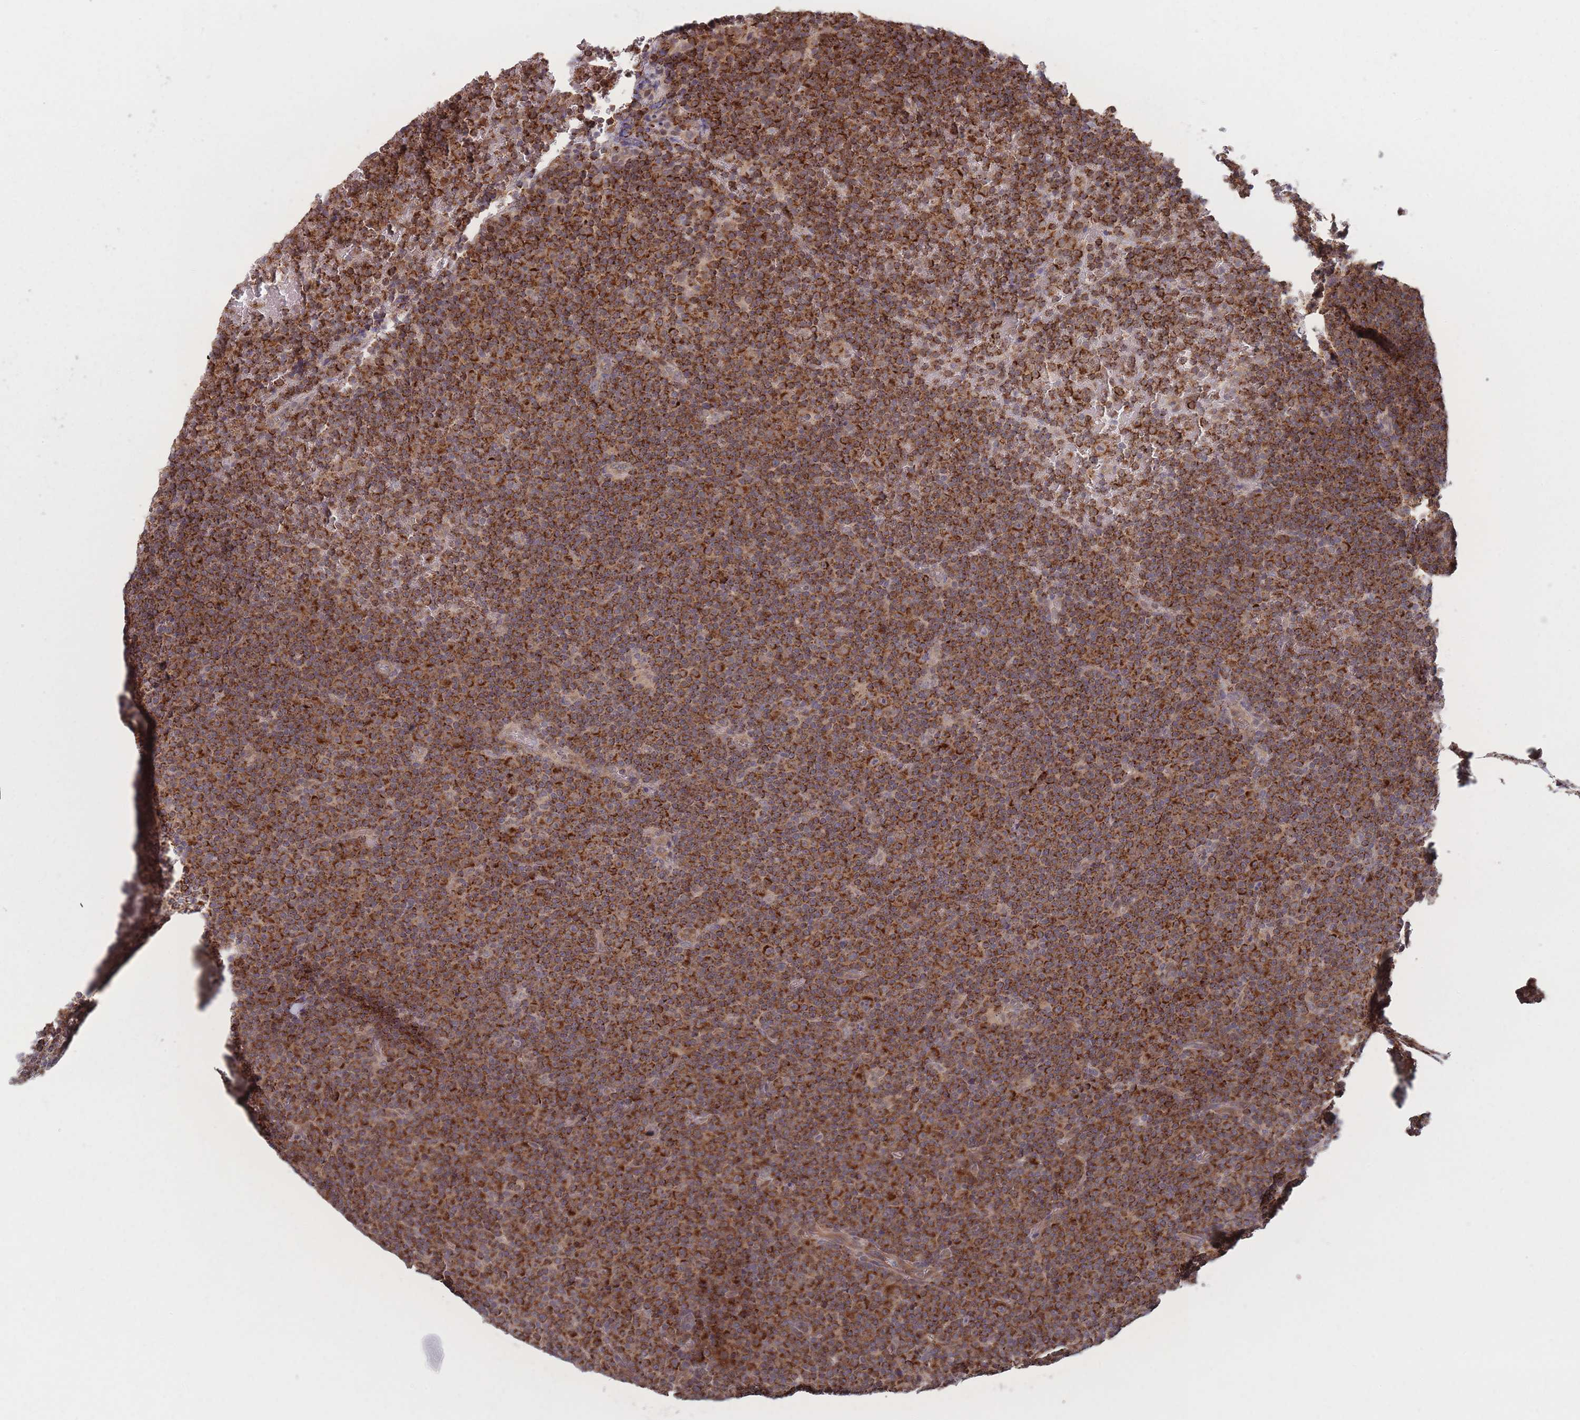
{"staining": {"intensity": "strong", "quantity": ">75%", "location": "cytoplasmic/membranous"}, "tissue": "lymphoma", "cell_type": "Tumor cells", "image_type": "cancer", "snomed": [{"axis": "morphology", "description": "Malignant lymphoma, non-Hodgkin's type, Low grade"}, {"axis": "topography", "description": "Lymph node"}], "caption": "Protein expression analysis of human lymphoma reveals strong cytoplasmic/membranous staining in about >75% of tumor cells.", "gene": "RPS18", "patient": {"sex": "female", "age": 67}}